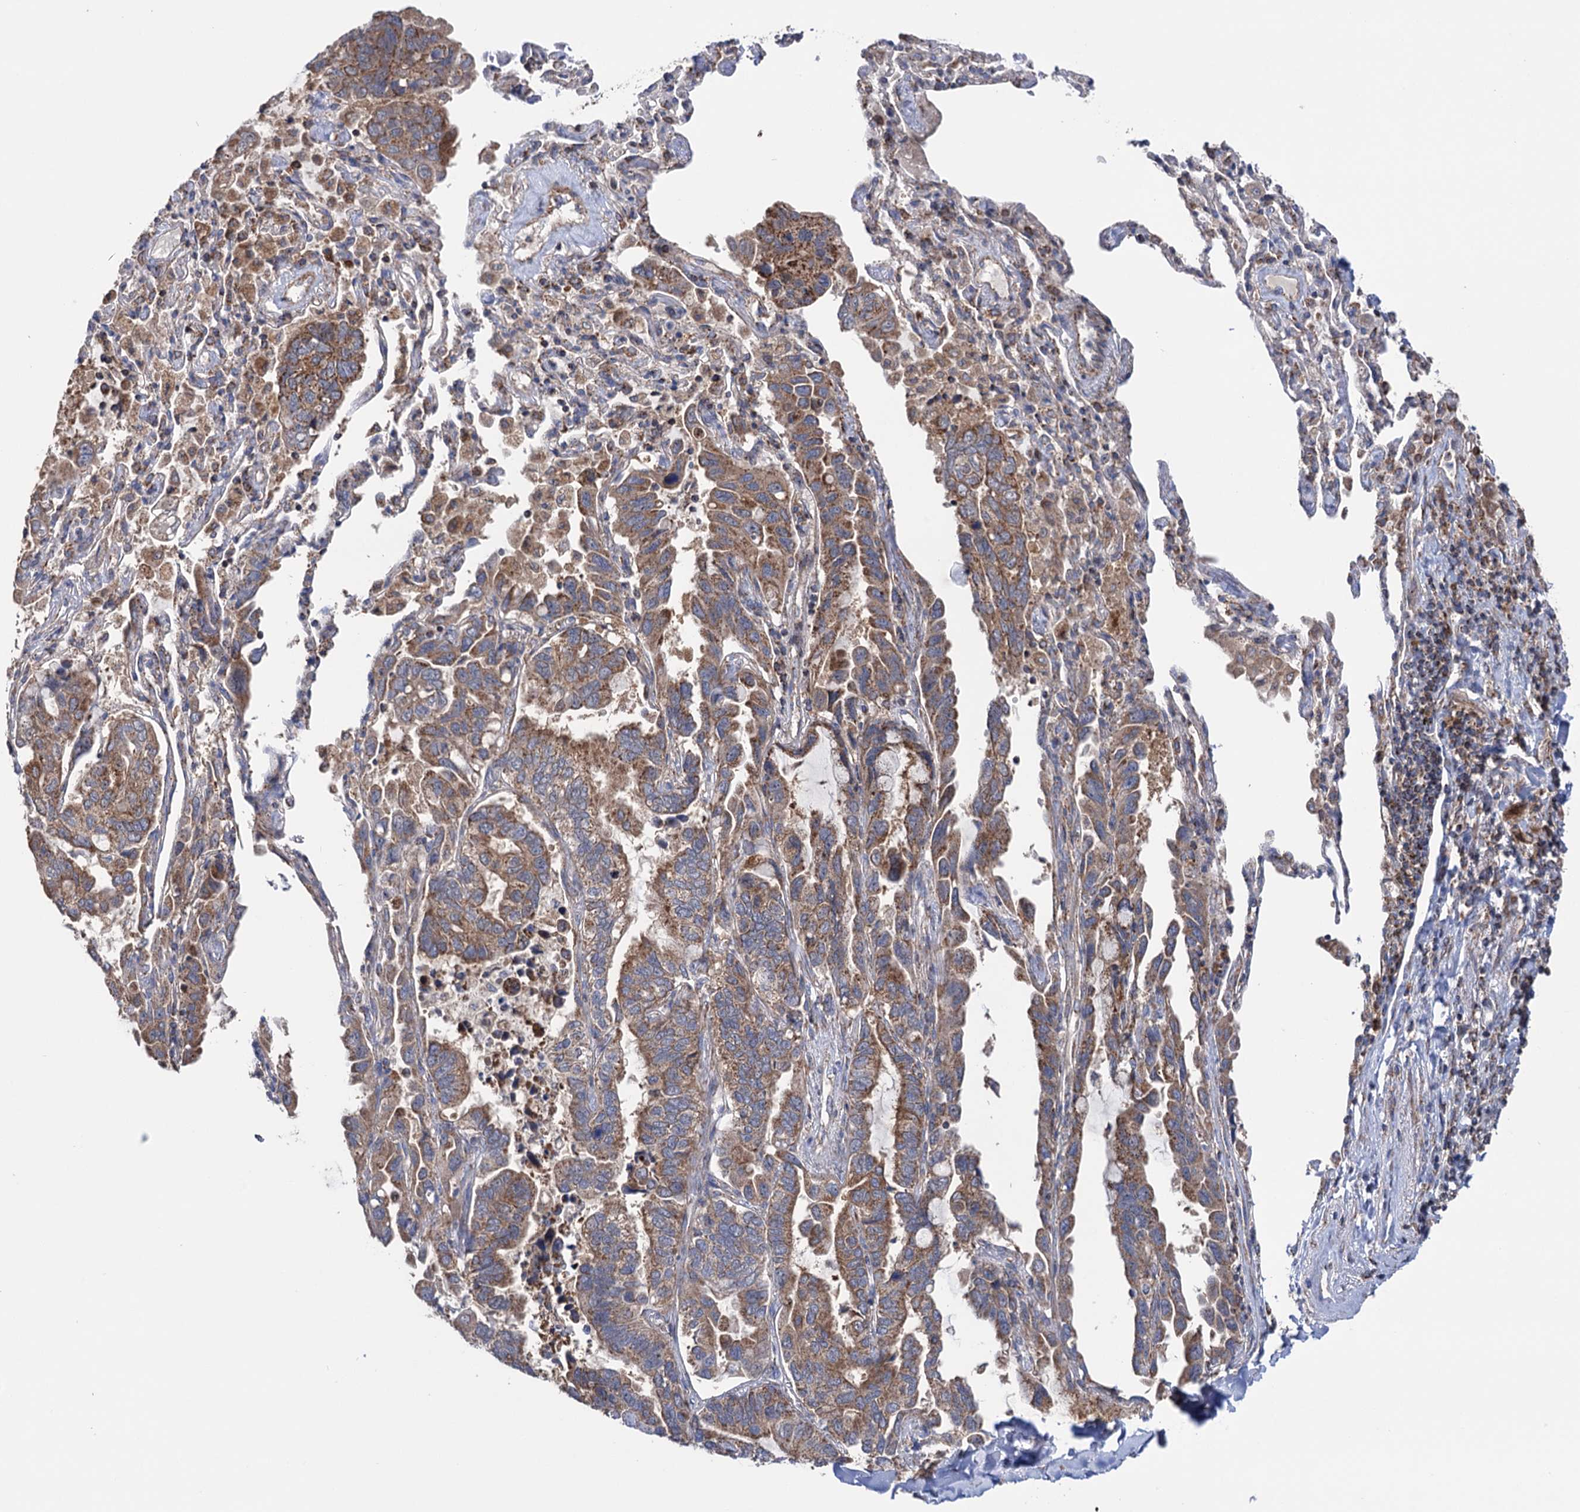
{"staining": {"intensity": "moderate", "quantity": ">75%", "location": "cytoplasmic/membranous"}, "tissue": "lung cancer", "cell_type": "Tumor cells", "image_type": "cancer", "snomed": [{"axis": "morphology", "description": "Adenocarcinoma, NOS"}, {"axis": "topography", "description": "Lung"}], "caption": "A brown stain labels moderate cytoplasmic/membranous staining of a protein in human lung cancer (adenocarcinoma) tumor cells.", "gene": "SUCLA2", "patient": {"sex": "male", "age": 64}}